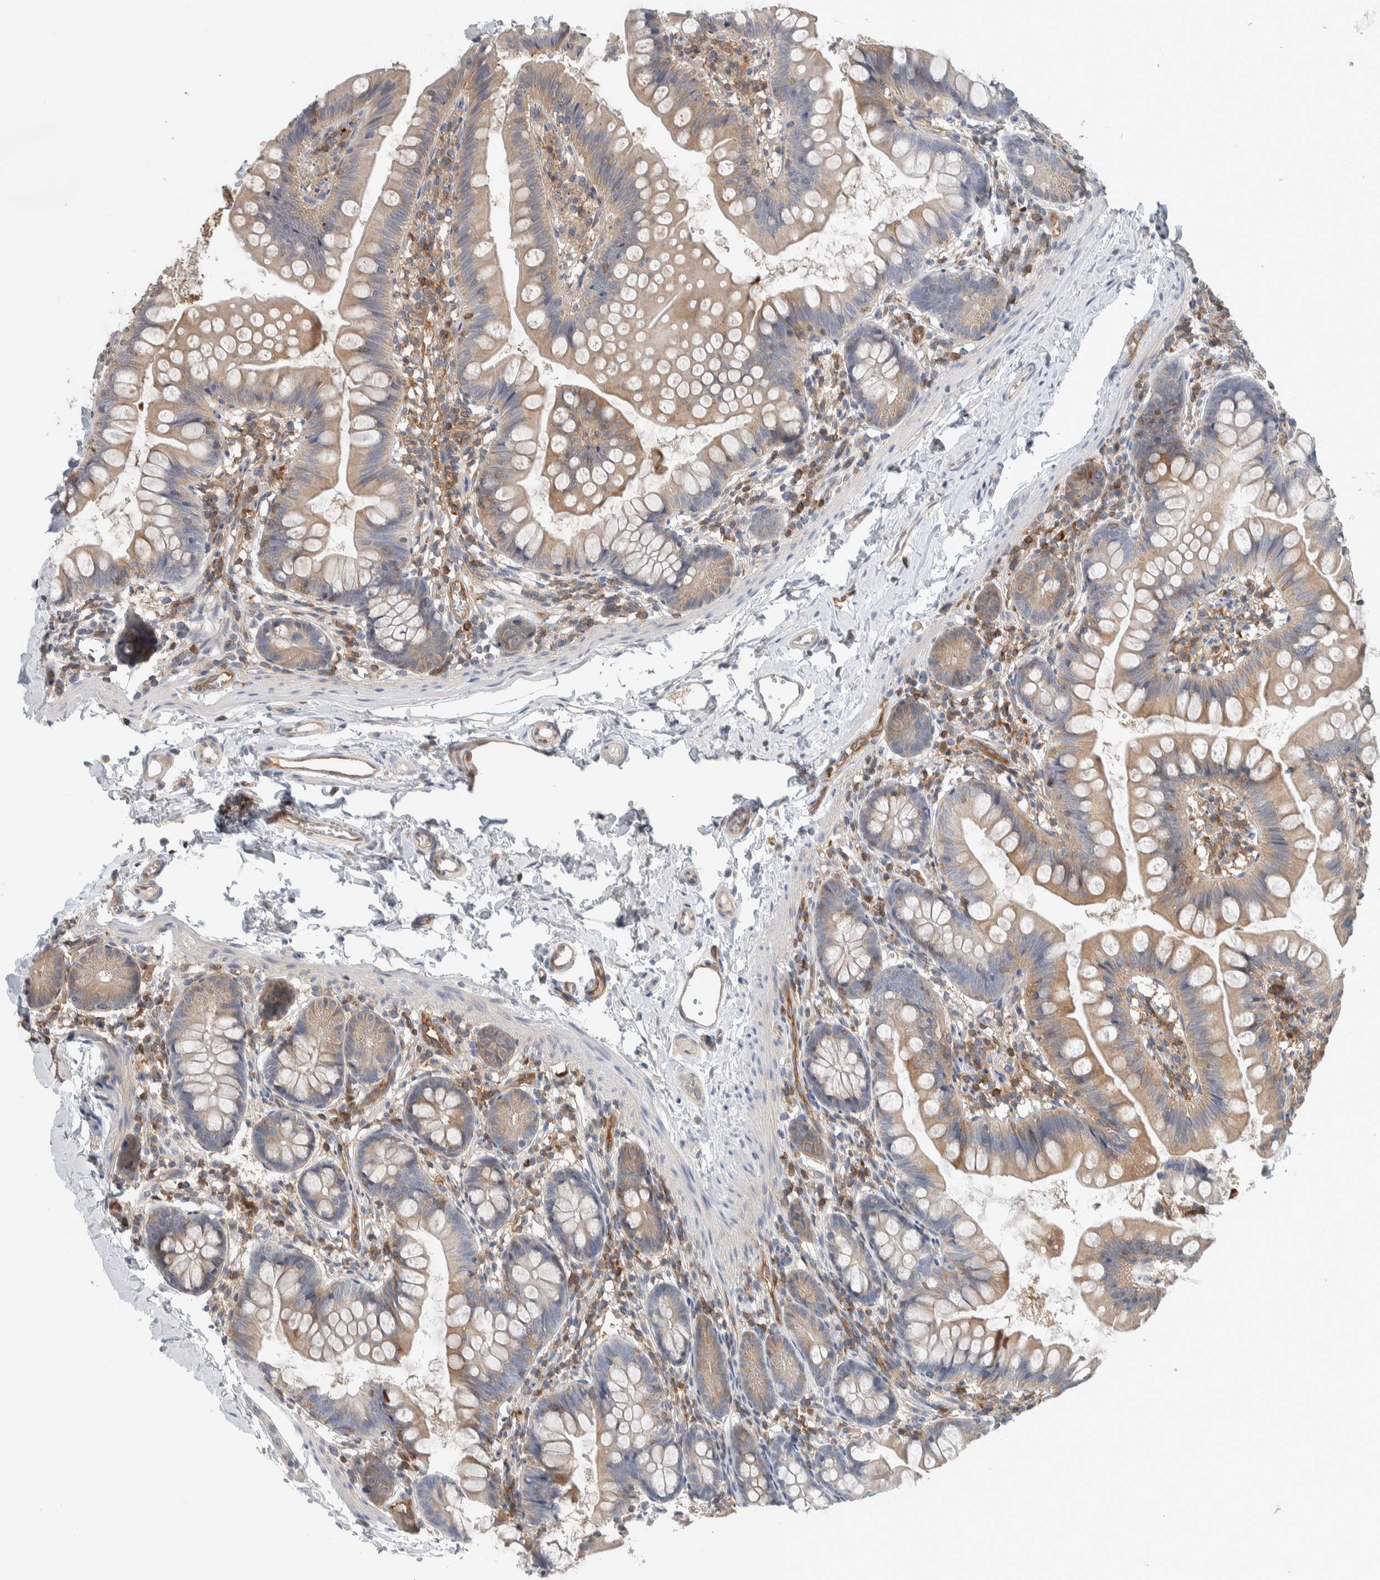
{"staining": {"intensity": "weak", "quantity": "25%-75%", "location": "cytoplasmic/membranous"}, "tissue": "small intestine", "cell_type": "Glandular cells", "image_type": "normal", "snomed": [{"axis": "morphology", "description": "Normal tissue, NOS"}, {"axis": "topography", "description": "Small intestine"}], "caption": "Immunohistochemical staining of normal small intestine demonstrates weak cytoplasmic/membranous protein staining in about 25%-75% of glandular cells.", "gene": "NFKB2", "patient": {"sex": "male", "age": 7}}